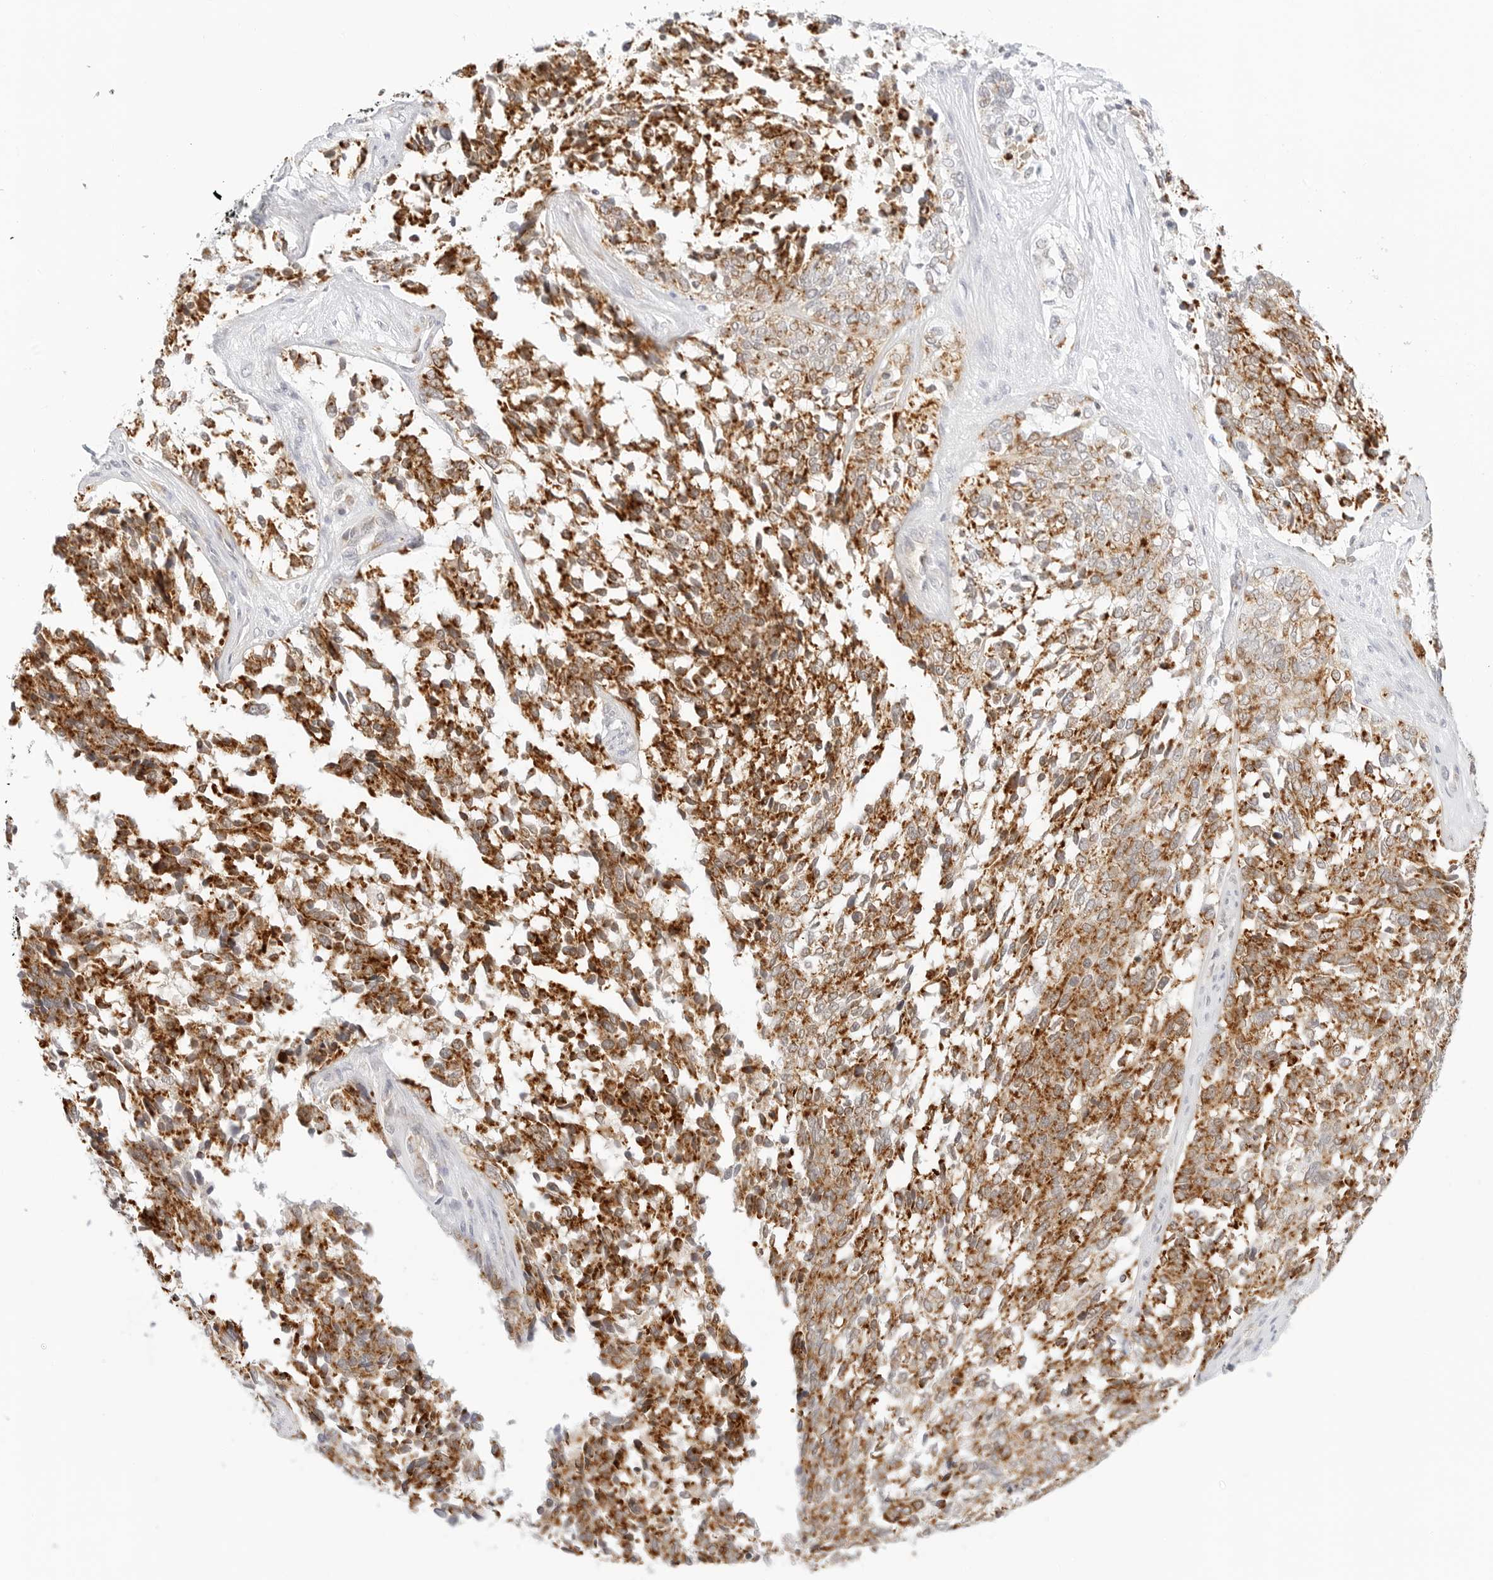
{"staining": {"intensity": "strong", "quantity": ">75%", "location": "cytoplasmic/membranous"}, "tissue": "ovarian cancer", "cell_type": "Tumor cells", "image_type": "cancer", "snomed": [{"axis": "morphology", "description": "Cystadenocarcinoma, serous, NOS"}, {"axis": "topography", "description": "Ovary"}], "caption": "Immunohistochemical staining of human ovarian cancer shows strong cytoplasmic/membranous protein staining in about >75% of tumor cells.", "gene": "FH", "patient": {"sex": "female", "age": 44}}